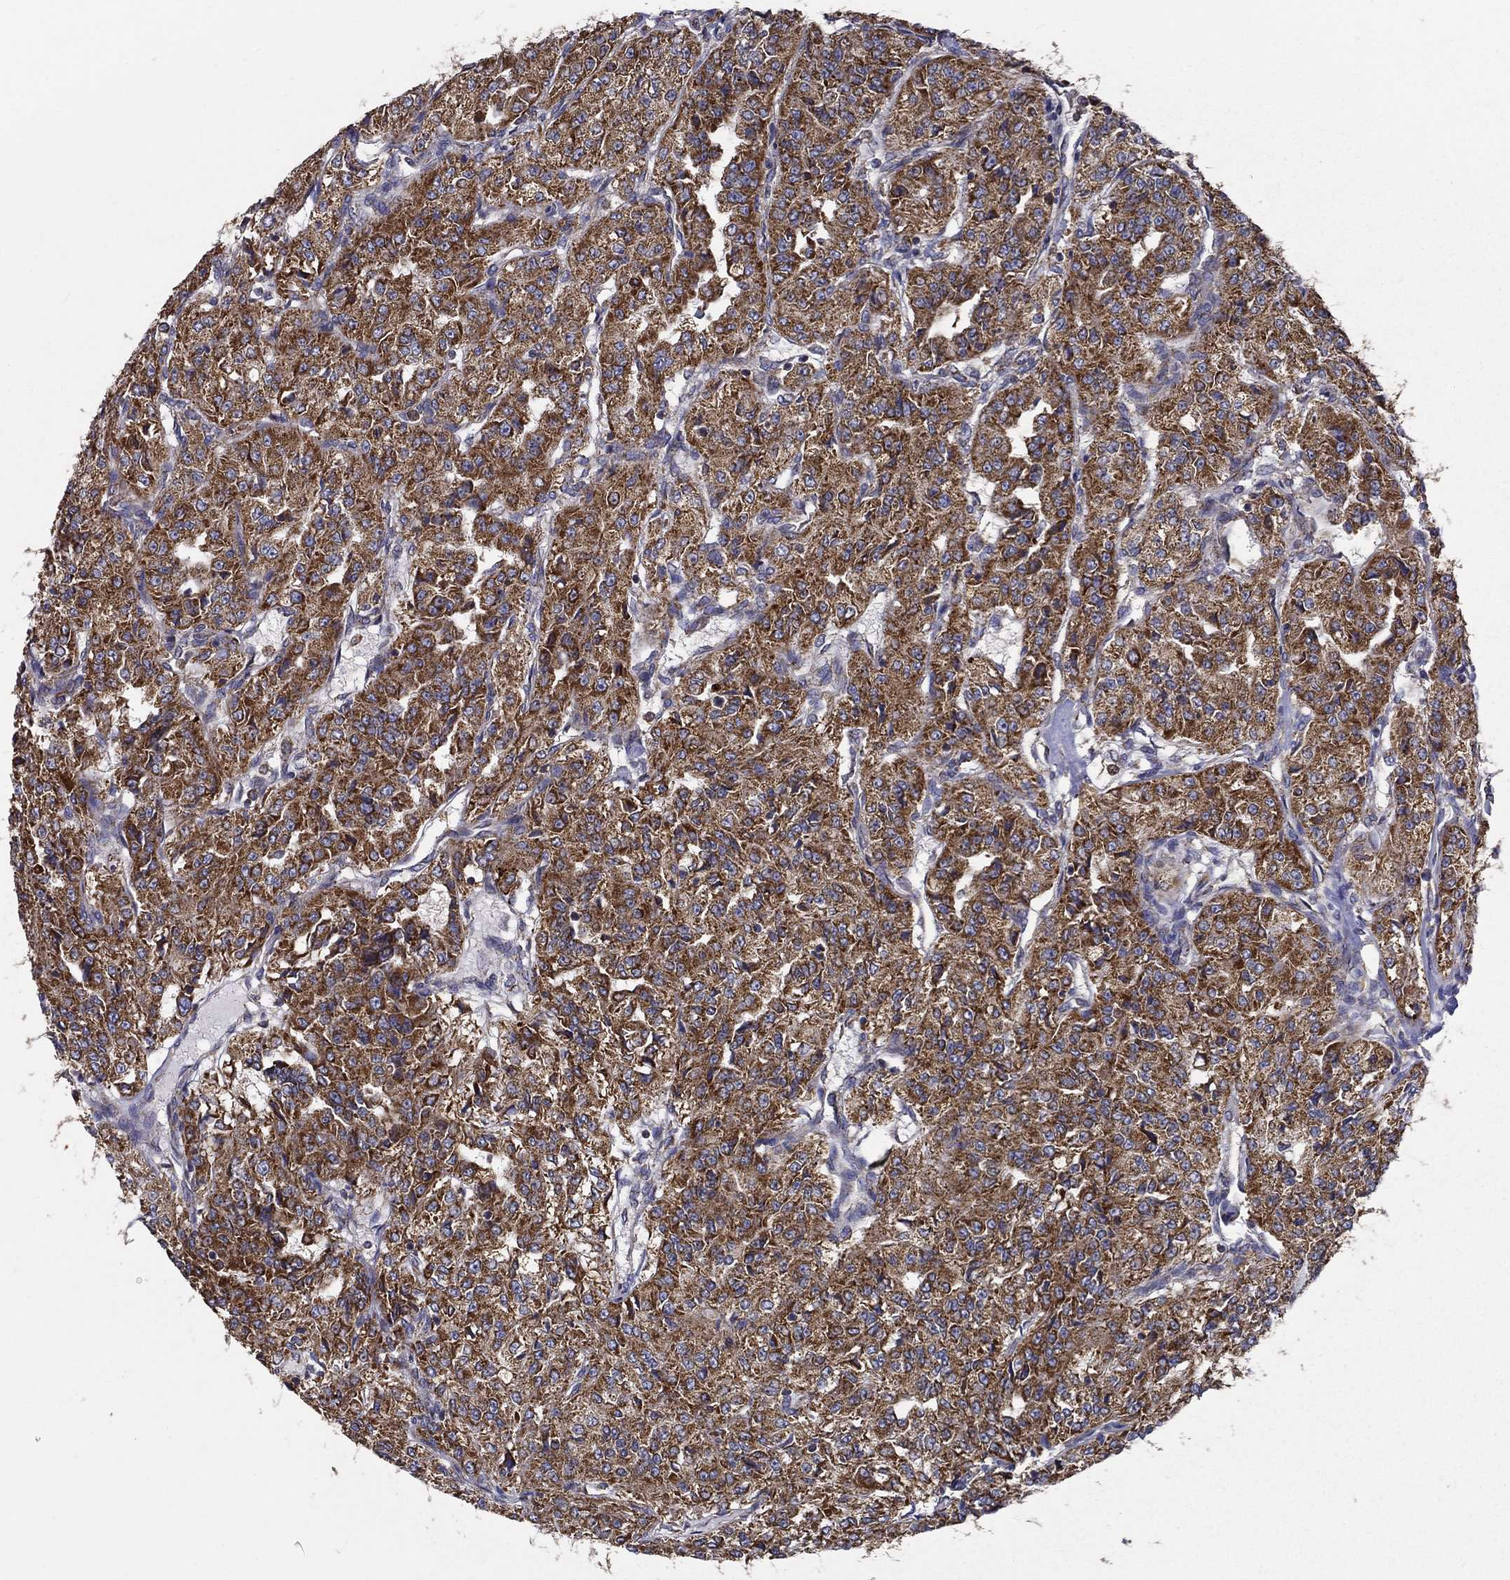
{"staining": {"intensity": "strong", "quantity": ">75%", "location": "cytoplasmic/membranous"}, "tissue": "renal cancer", "cell_type": "Tumor cells", "image_type": "cancer", "snomed": [{"axis": "morphology", "description": "Adenocarcinoma, NOS"}, {"axis": "topography", "description": "Kidney"}], "caption": "Renal adenocarcinoma was stained to show a protein in brown. There is high levels of strong cytoplasmic/membranous positivity in approximately >75% of tumor cells. Ihc stains the protein in brown and the nuclei are stained blue.", "gene": "PRDX4", "patient": {"sex": "female", "age": 63}}